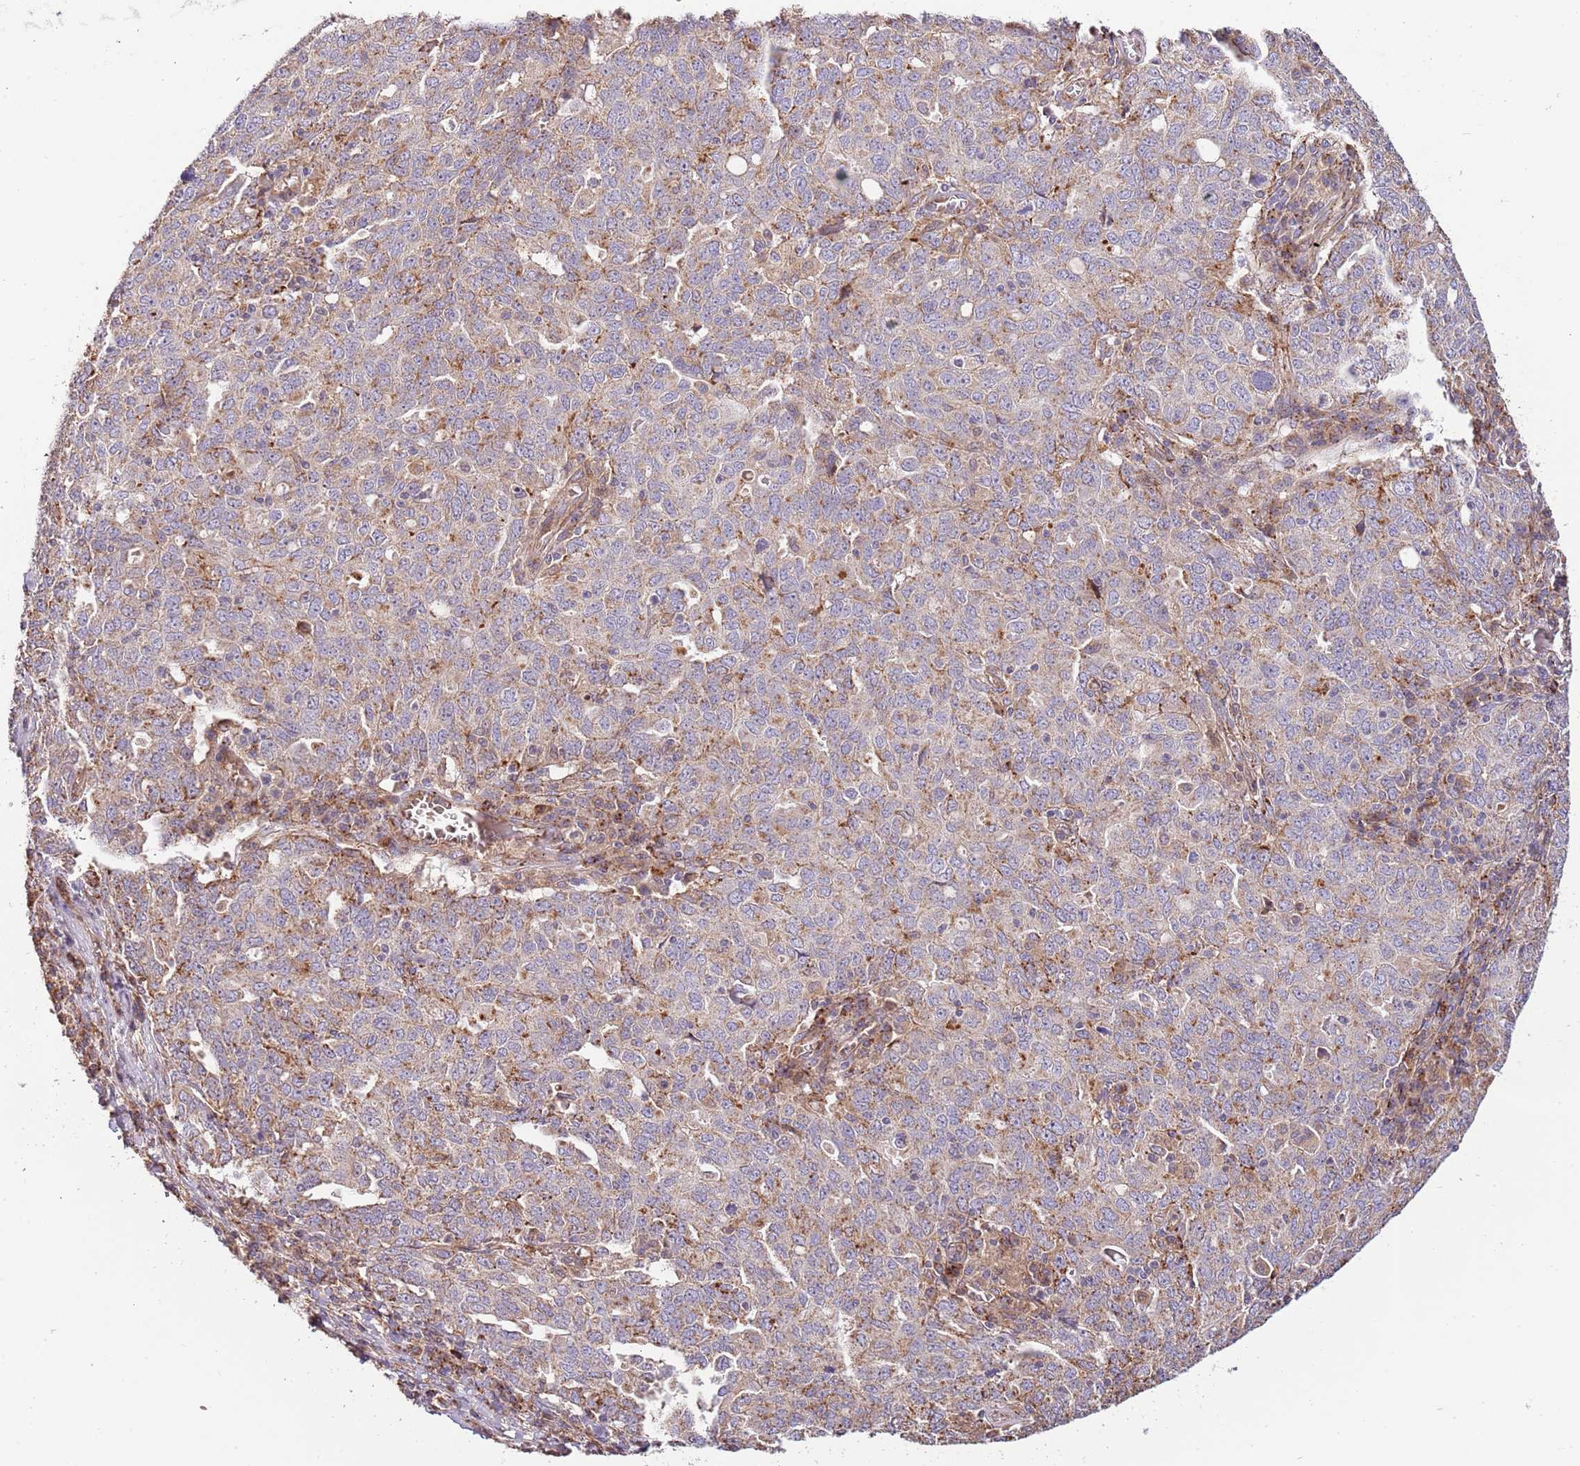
{"staining": {"intensity": "weak", "quantity": ">75%", "location": "cytoplasmic/membranous"}, "tissue": "ovarian cancer", "cell_type": "Tumor cells", "image_type": "cancer", "snomed": [{"axis": "morphology", "description": "Carcinoma, endometroid"}, {"axis": "topography", "description": "Ovary"}], "caption": "Tumor cells display weak cytoplasmic/membranous staining in about >75% of cells in ovarian cancer (endometroid carcinoma).", "gene": "DOCK6", "patient": {"sex": "female", "age": 62}}